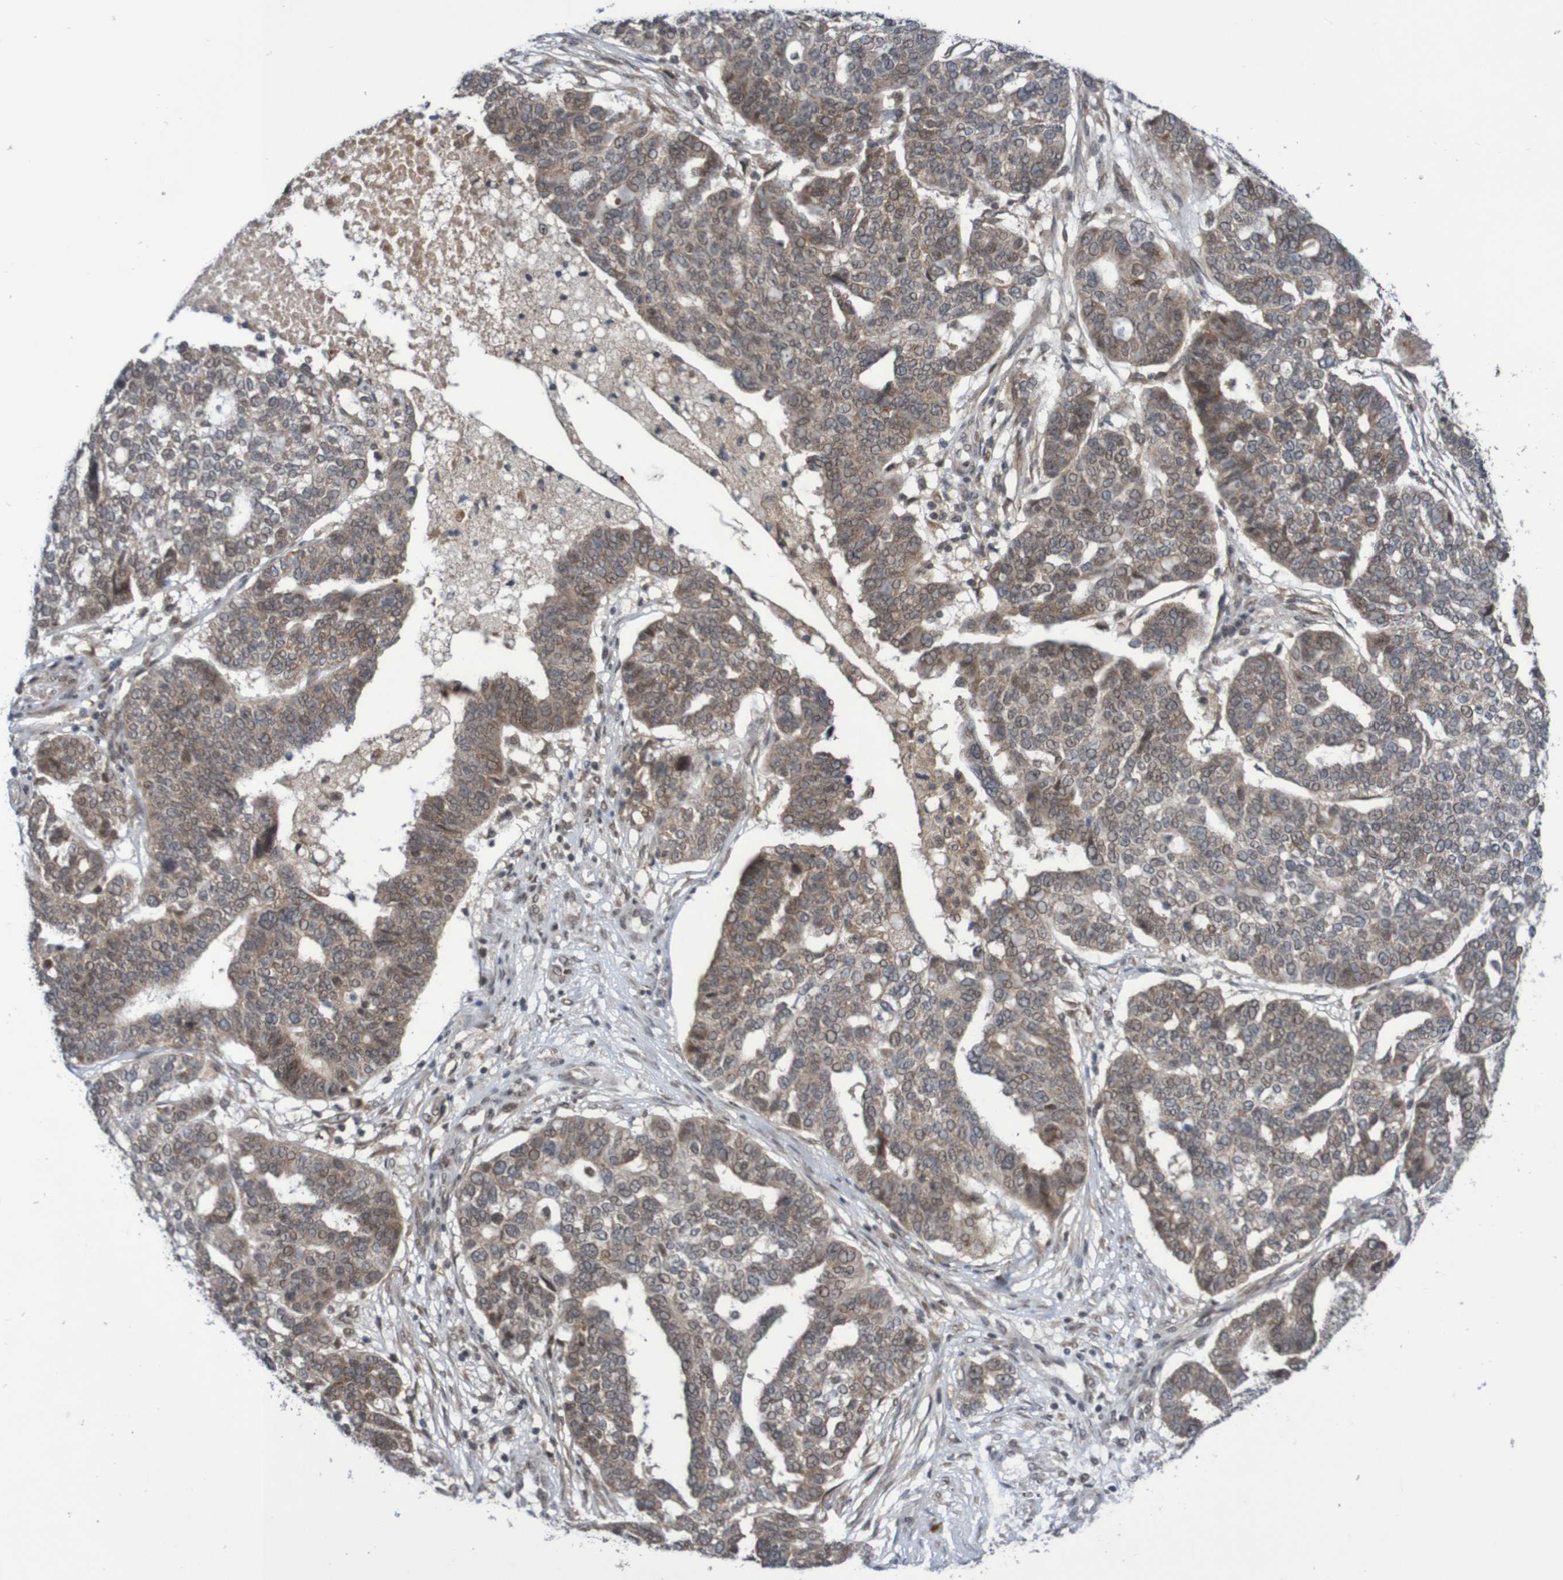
{"staining": {"intensity": "weak", "quantity": ">75%", "location": "cytoplasmic/membranous,nuclear"}, "tissue": "ovarian cancer", "cell_type": "Tumor cells", "image_type": "cancer", "snomed": [{"axis": "morphology", "description": "Cystadenocarcinoma, serous, NOS"}, {"axis": "topography", "description": "Ovary"}], "caption": "High-magnification brightfield microscopy of ovarian cancer stained with DAB (brown) and counterstained with hematoxylin (blue). tumor cells exhibit weak cytoplasmic/membranous and nuclear staining is seen in about>75% of cells.", "gene": "ITLN1", "patient": {"sex": "female", "age": 59}}